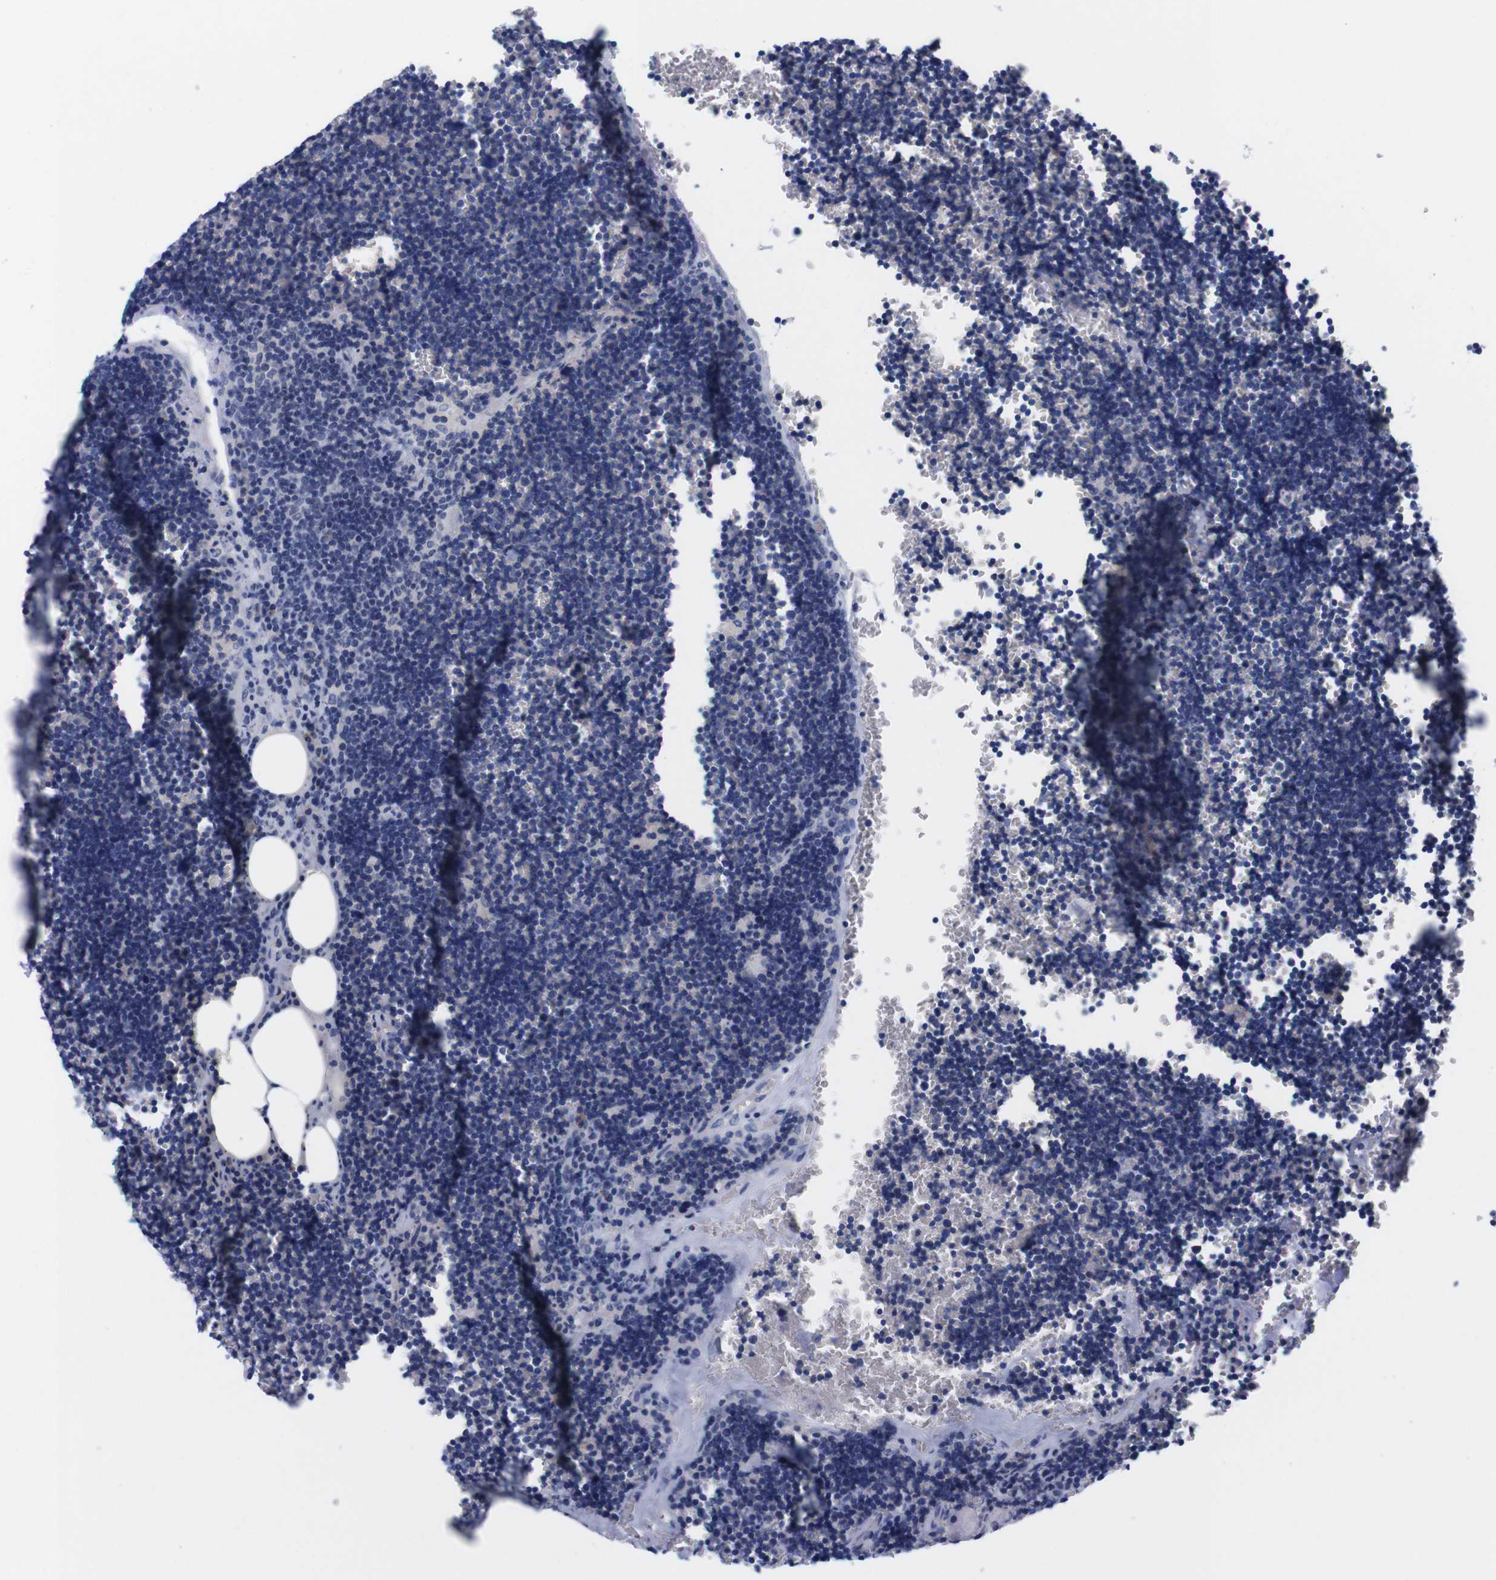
{"staining": {"intensity": "negative", "quantity": "none", "location": "none"}, "tissue": "lymph node", "cell_type": "Germinal center cells", "image_type": "normal", "snomed": [{"axis": "morphology", "description": "Normal tissue, NOS"}, {"axis": "topography", "description": "Lymph node"}], "caption": "Immunohistochemistry of normal human lymph node exhibits no expression in germinal center cells.", "gene": "FAM210A", "patient": {"sex": "male", "age": 33}}